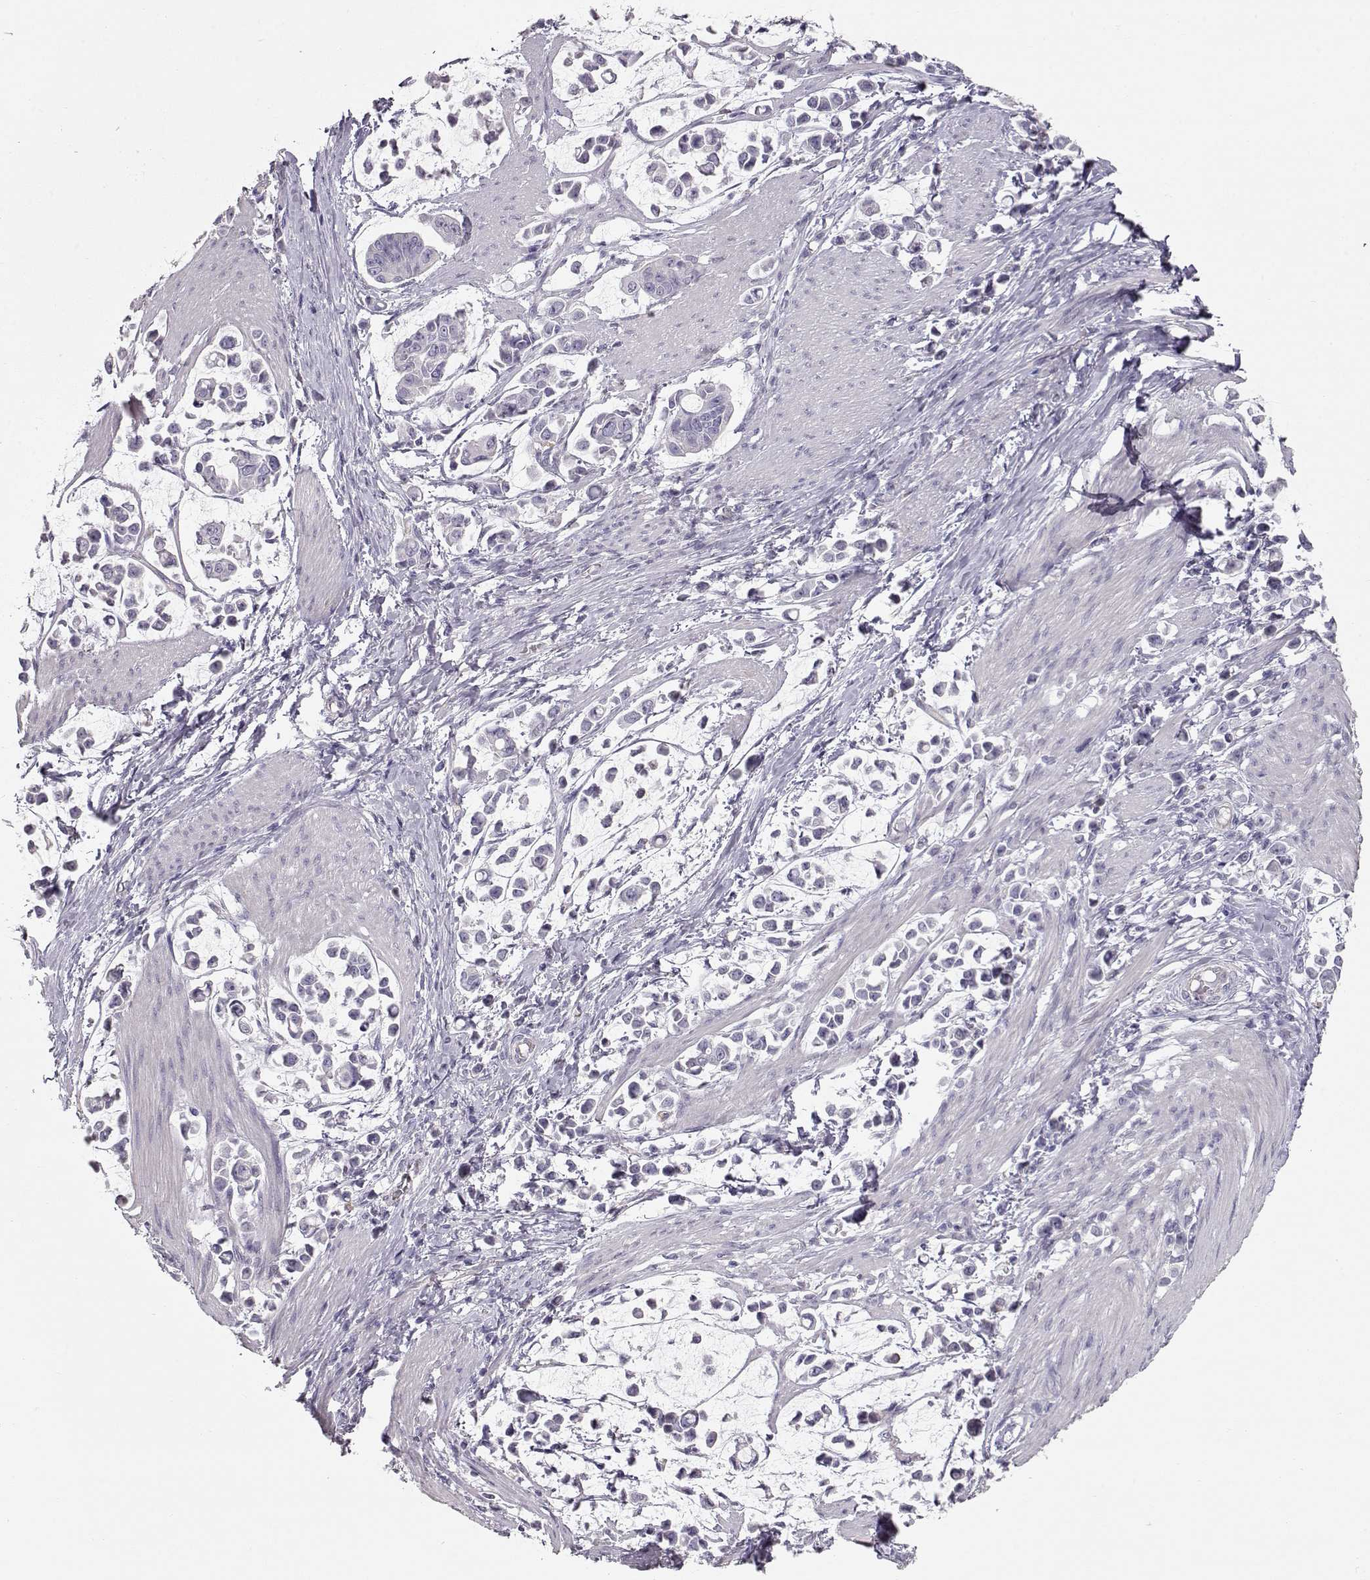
{"staining": {"intensity": "negative", "quantity": "none", "location": "none"}, "tissue": "stomach cancer", "cell_type": "Tumor cells", "image_type": "cancer", "snomed": [{"axis": "morphology", "description": "Adenocarcinoma, NOS"}, {"axis": "topography", "description": "Stomach"}], "caption": "This is a photomicrograph of immunohistochemistry (IHC) staining of adenocarcinoma (stomach), which shows no expression in tumor cells. Nuclei are stained in blue.", "gene": "SLC18A1", "patient": {"sex": "male", "age": 82}}